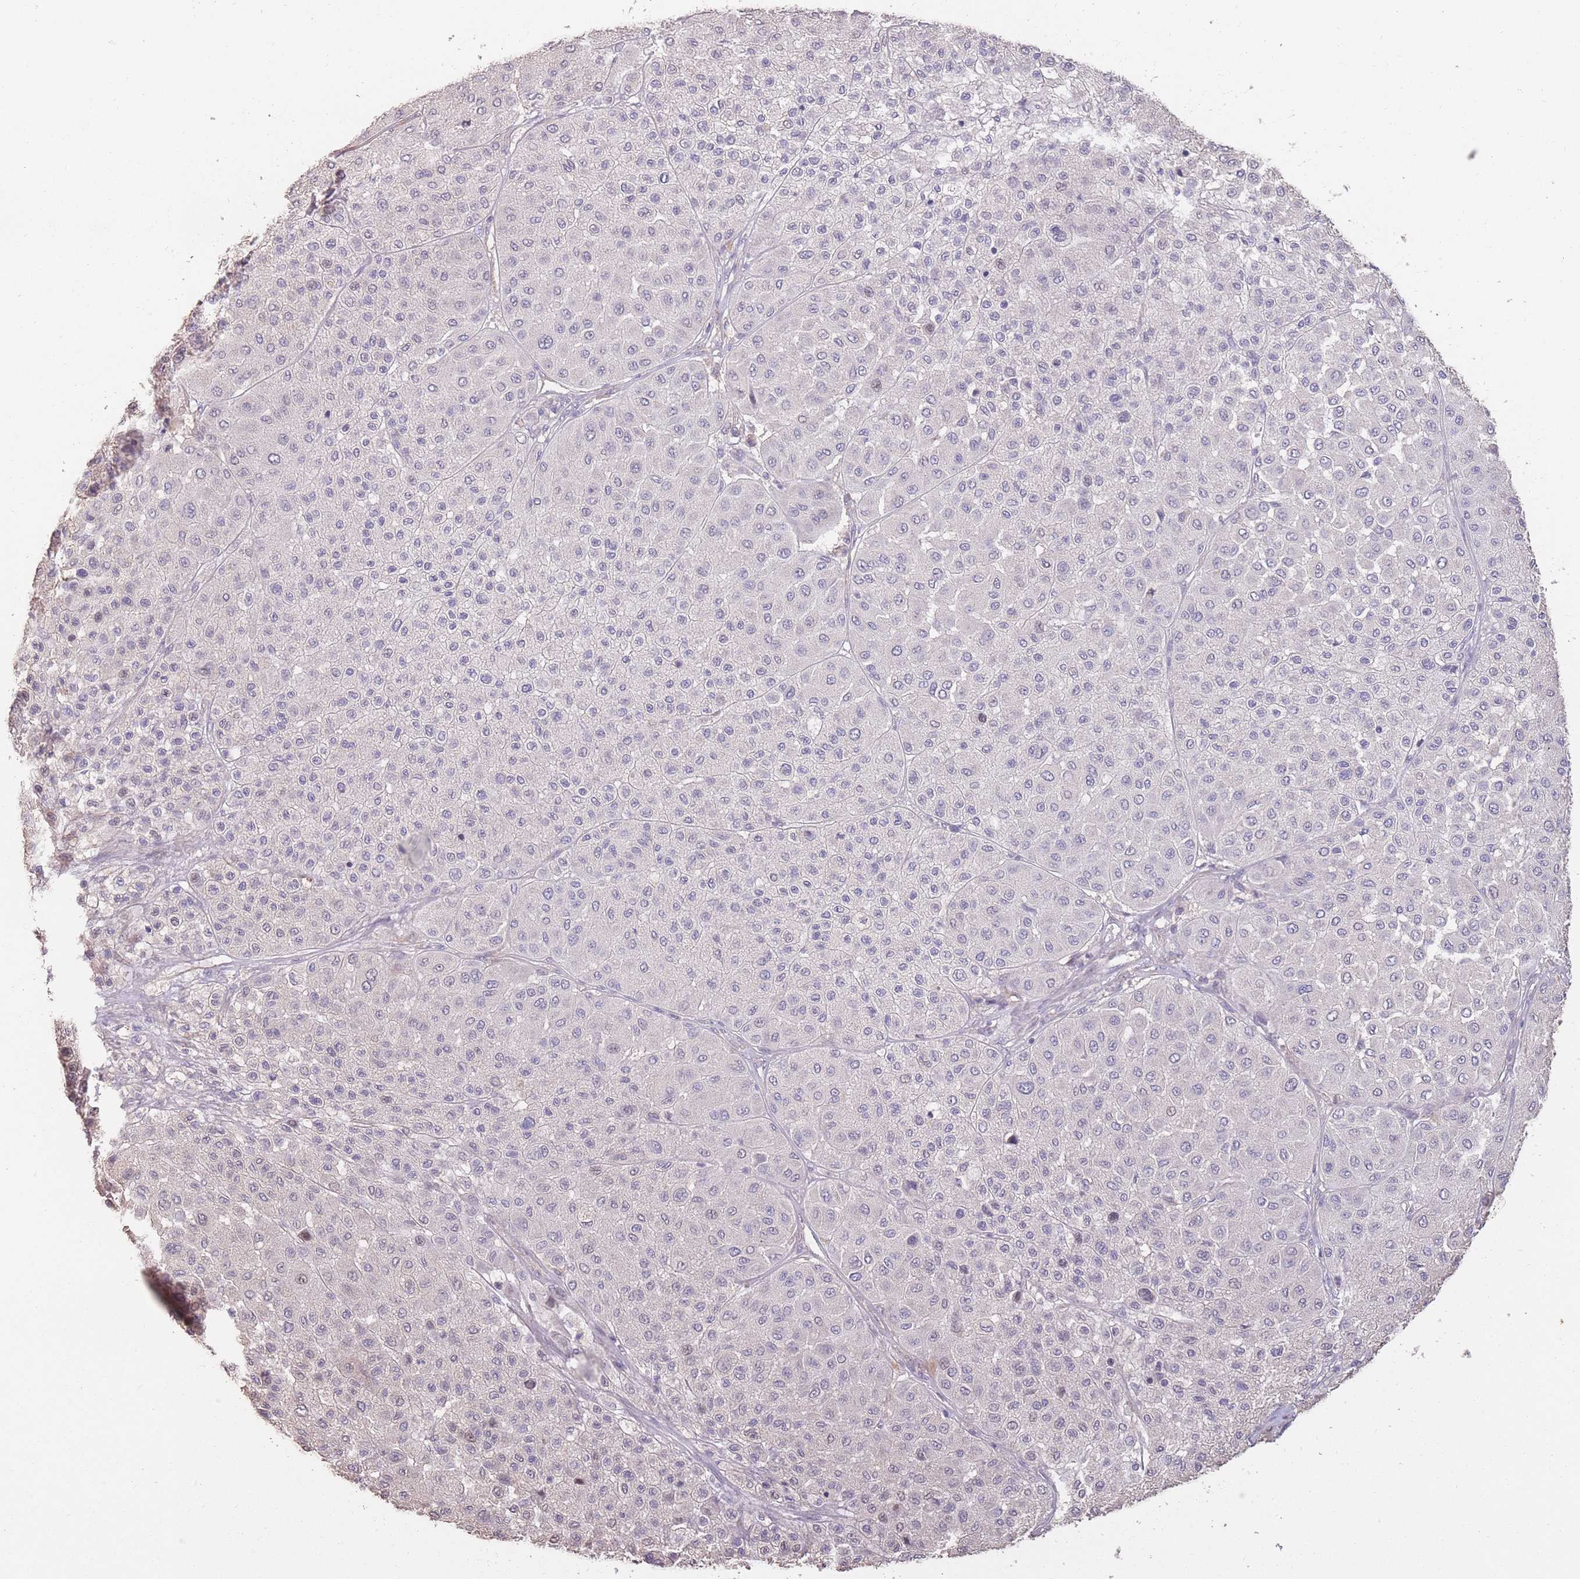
{"staining": {"intensity": "negative", "quantity": "none", "location": "none"}, "tissue": "melanoma", "cell_type": "Tumor cells", "image_type": "cancer", "snomed": [{"axis": "morphology", "description": "Malignant melanoma, Metastatic site"}, {"axis": "topography", "description": "Smooth muscle"}], "caption": "This is a micrograph of immunohistochemistry staining of melanoma, which shows no positivity in tumor cells.", "gene": "NLRC4", "patient": {"sex": "male", "age": 41}}